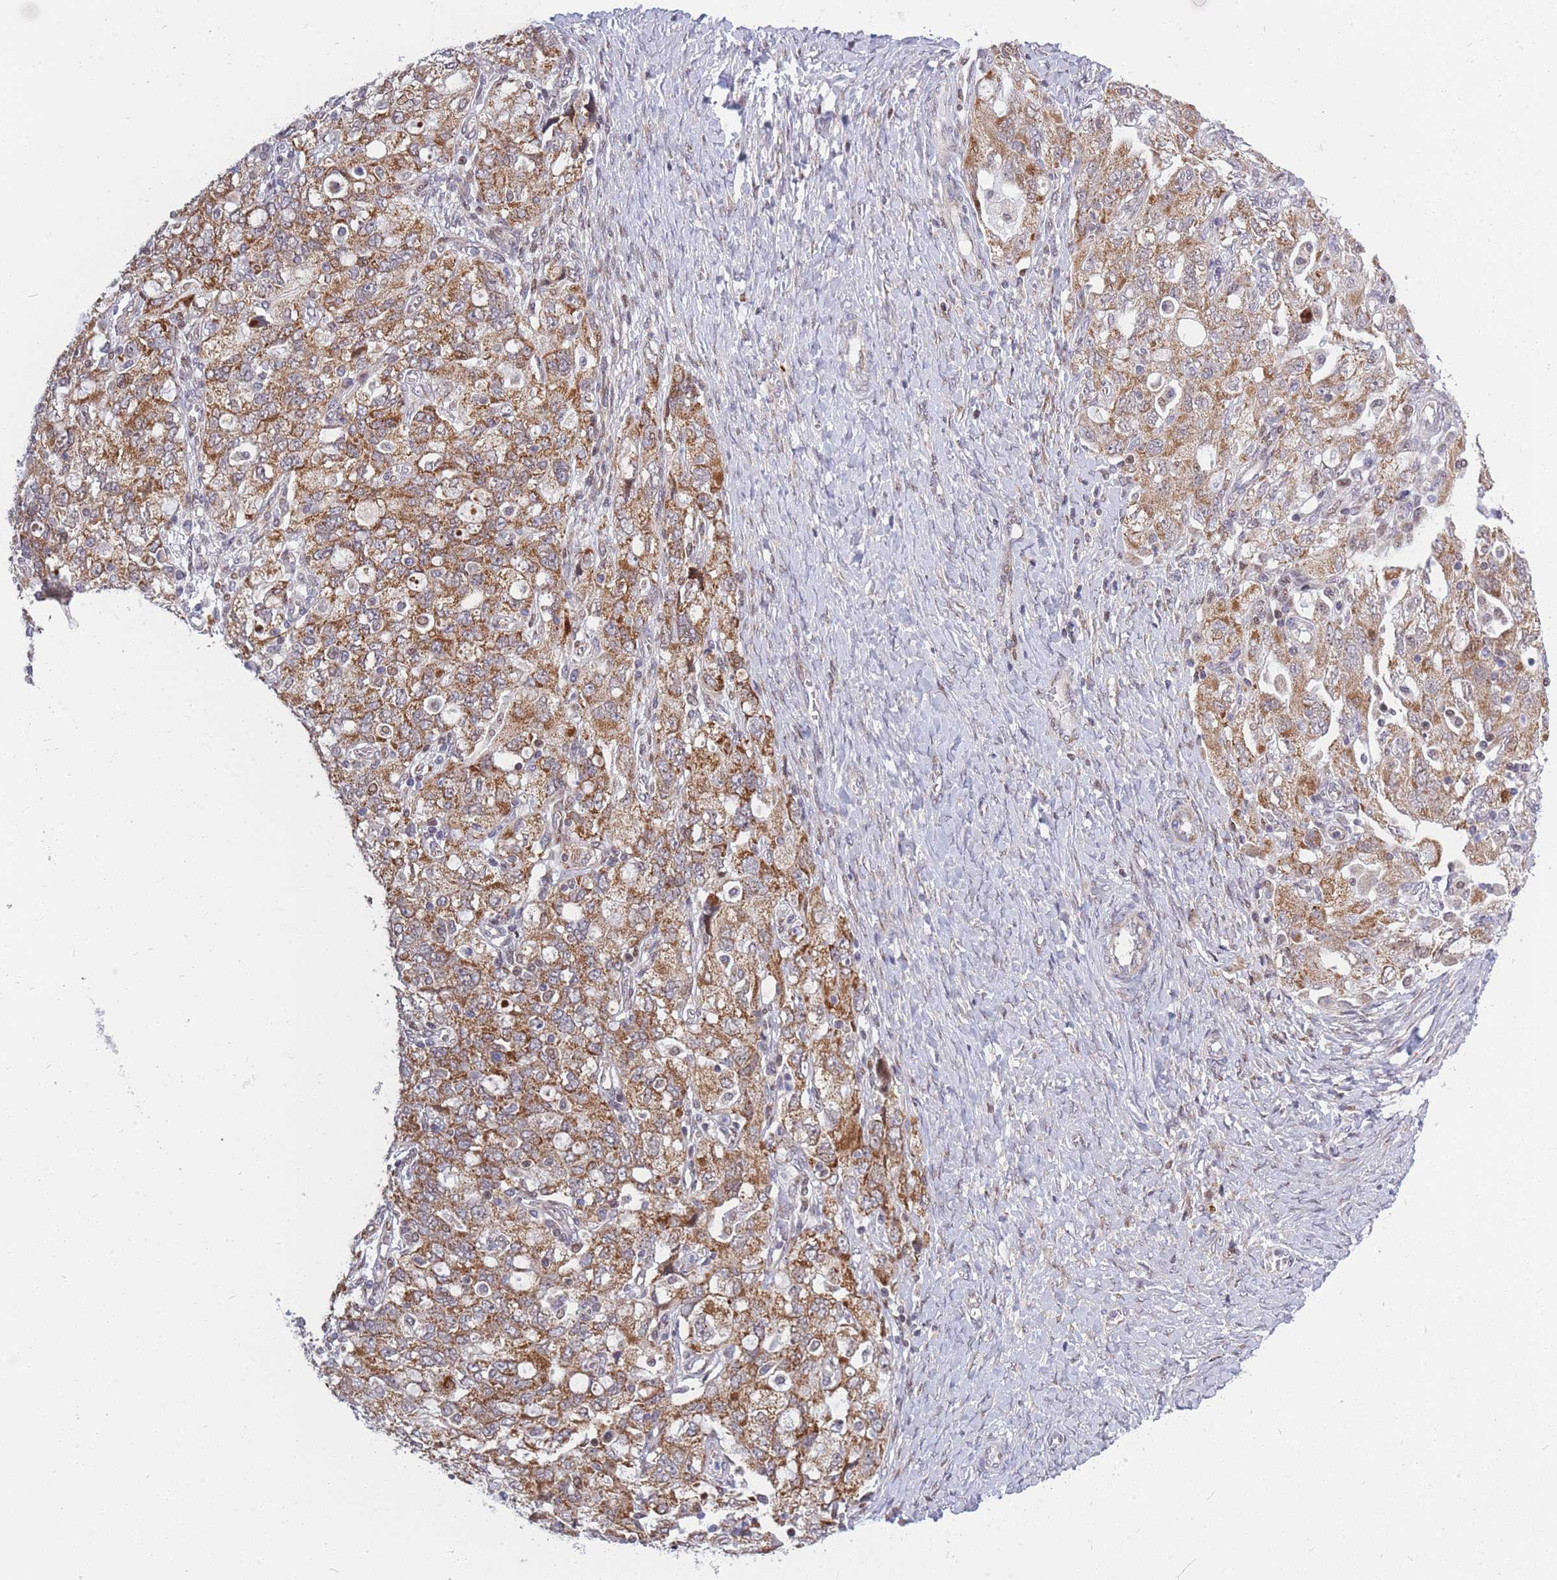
{"staining": {"intensity": "strong", "quantity": ">75%", "location": "cytoplasmic/membranous"}, "tissue": "ovarian cancer", "cell_type": "Tumor cells", "image_type": "cancer", "snomed": [{"axis": "morphology", "description": "Carcinoma, NOS"}, {"axis": "morphology", "description": "Cystadenocarcinoma, serous, NOS"}, {"axis": "topography", "description": "Ovary"}], "caption": "The image exhibits staining of carcinoma (ovarian), revealing strong cytoplasmic/membranous protein staining (brown color) within tumor cells. The protein of interest is stained brown, and the nuclei are stained in blue (DAB (3,3'-diaminobenzidine) IHC with brightfield microscopy, high magnification).", "gene": "MOB4", "patient": {"sex": "female", "age": 69}}